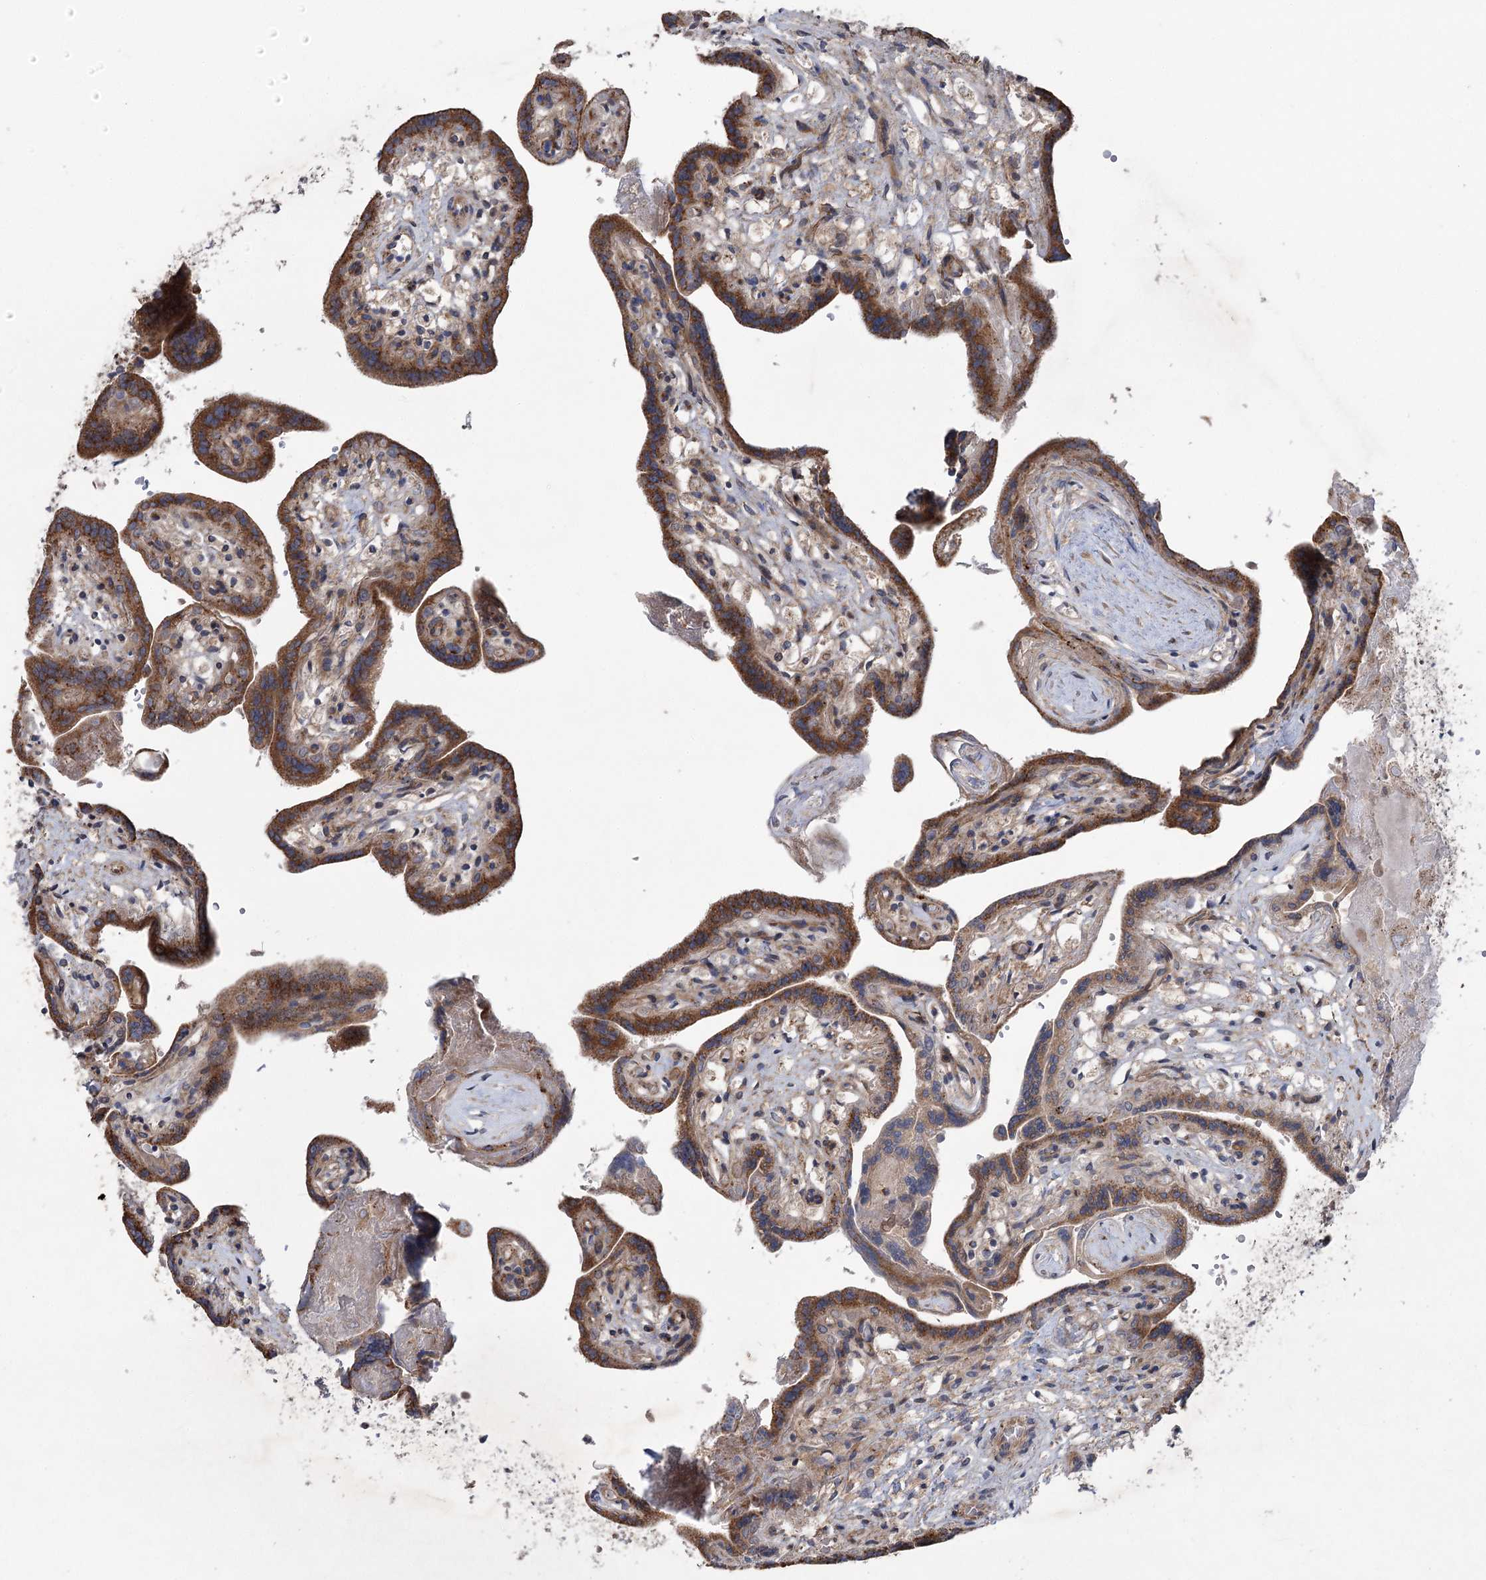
{"staining": {"intensity": "moderate", "quantity": ">75%", "location": "cytoplasmic/membranous"}, "tissue": "placenta", "cell_type": "Trophoblastic cells", "image_type": "normal", "snomed": [{"axis": "morphology", "description": "Normal tissue, NOS"}, {"axis": "topography", "description": "Placenta"}], "caption": "Immunohistochemical staining of normal placenta shows >75% levels of moderate cytoplasmic/membranous protein expression in approximately >75% of trophoblastic cells. Nuclei are stained in blue.", "gene": "METTL24", "patient": {"sex": "female", "age": 37}}